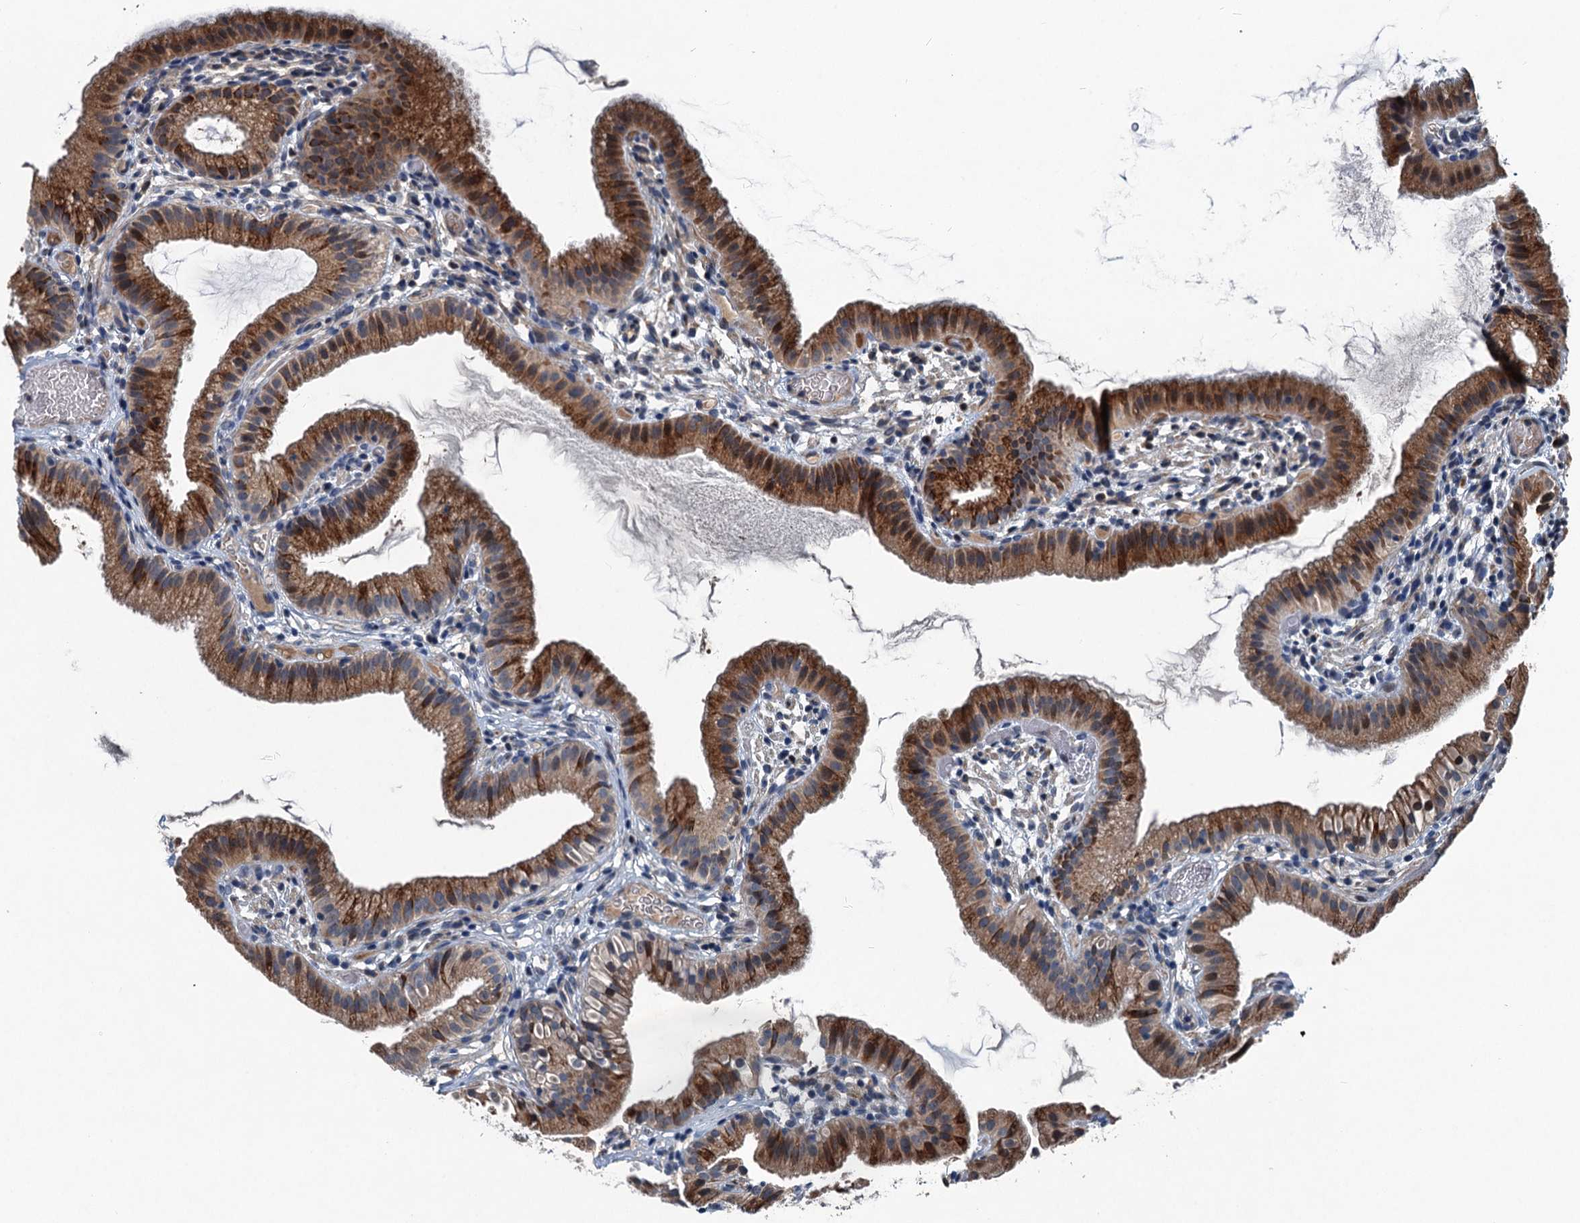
{"staining": {"intensity": "strong", "quantity": ">75%", "location": "cytoplasmic/membranous"}, "tissue": "gallbladder", "cell_type": "Glandular cells", "image_type": "normal", "snomed": [{"axis": "morphology", "description": "Normal tissue, NOS"}, {"axis": "topography", "description": "Gallbladder"}], "caption": "Immunohistochemical staining of benign human gallbladder displays high levels of strong cytoplasmic/membranous expression in about >75% of glandular cells.", "gene": "NAA60", "patient": {"sex": "female", "age": 46}}